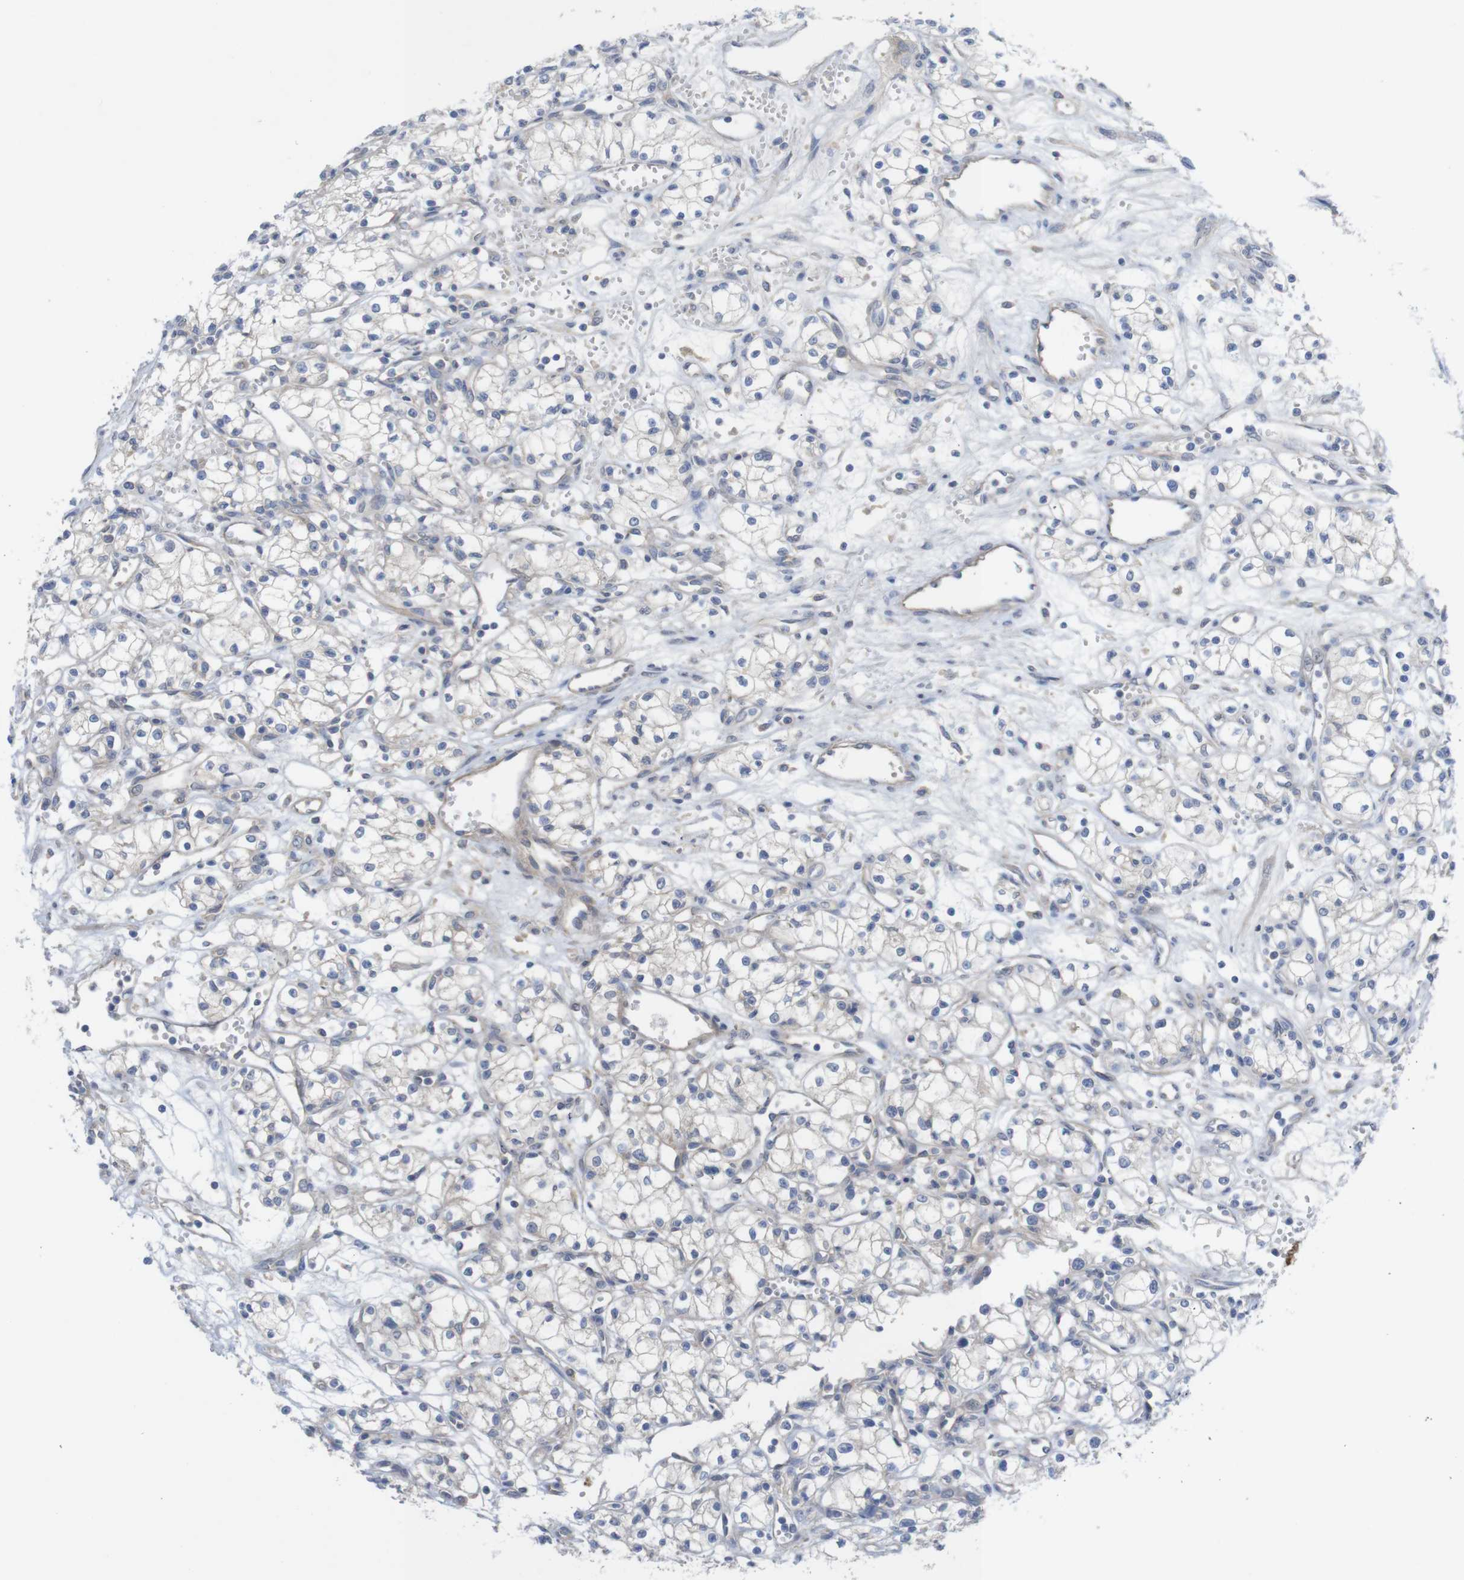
{"staining": {"intensity": "negative", "quantity": "none", "location": "none"}, "tissue": "renal cancer", "cell_type": "Tumor cells", "image_type": "cancer", "snomed": [{"axis": "morphology", "description": "Normal tissue, NOS"}, {"axis": "morphology", "description": "Adenocarcinoma, NOS"}, {"axis": "topography", "description": "Kidney"}], "caption": "High magnification brightfield microscopy of renal adenocarcinoma stained with DAB (3,3'-diaminobenzidine) (brown) and counterstained with hematoxylin (blue): tumor cells show no significant positivity.", "gene": "KIDINS220", "patient": {"sex": "male", "age": 59}}